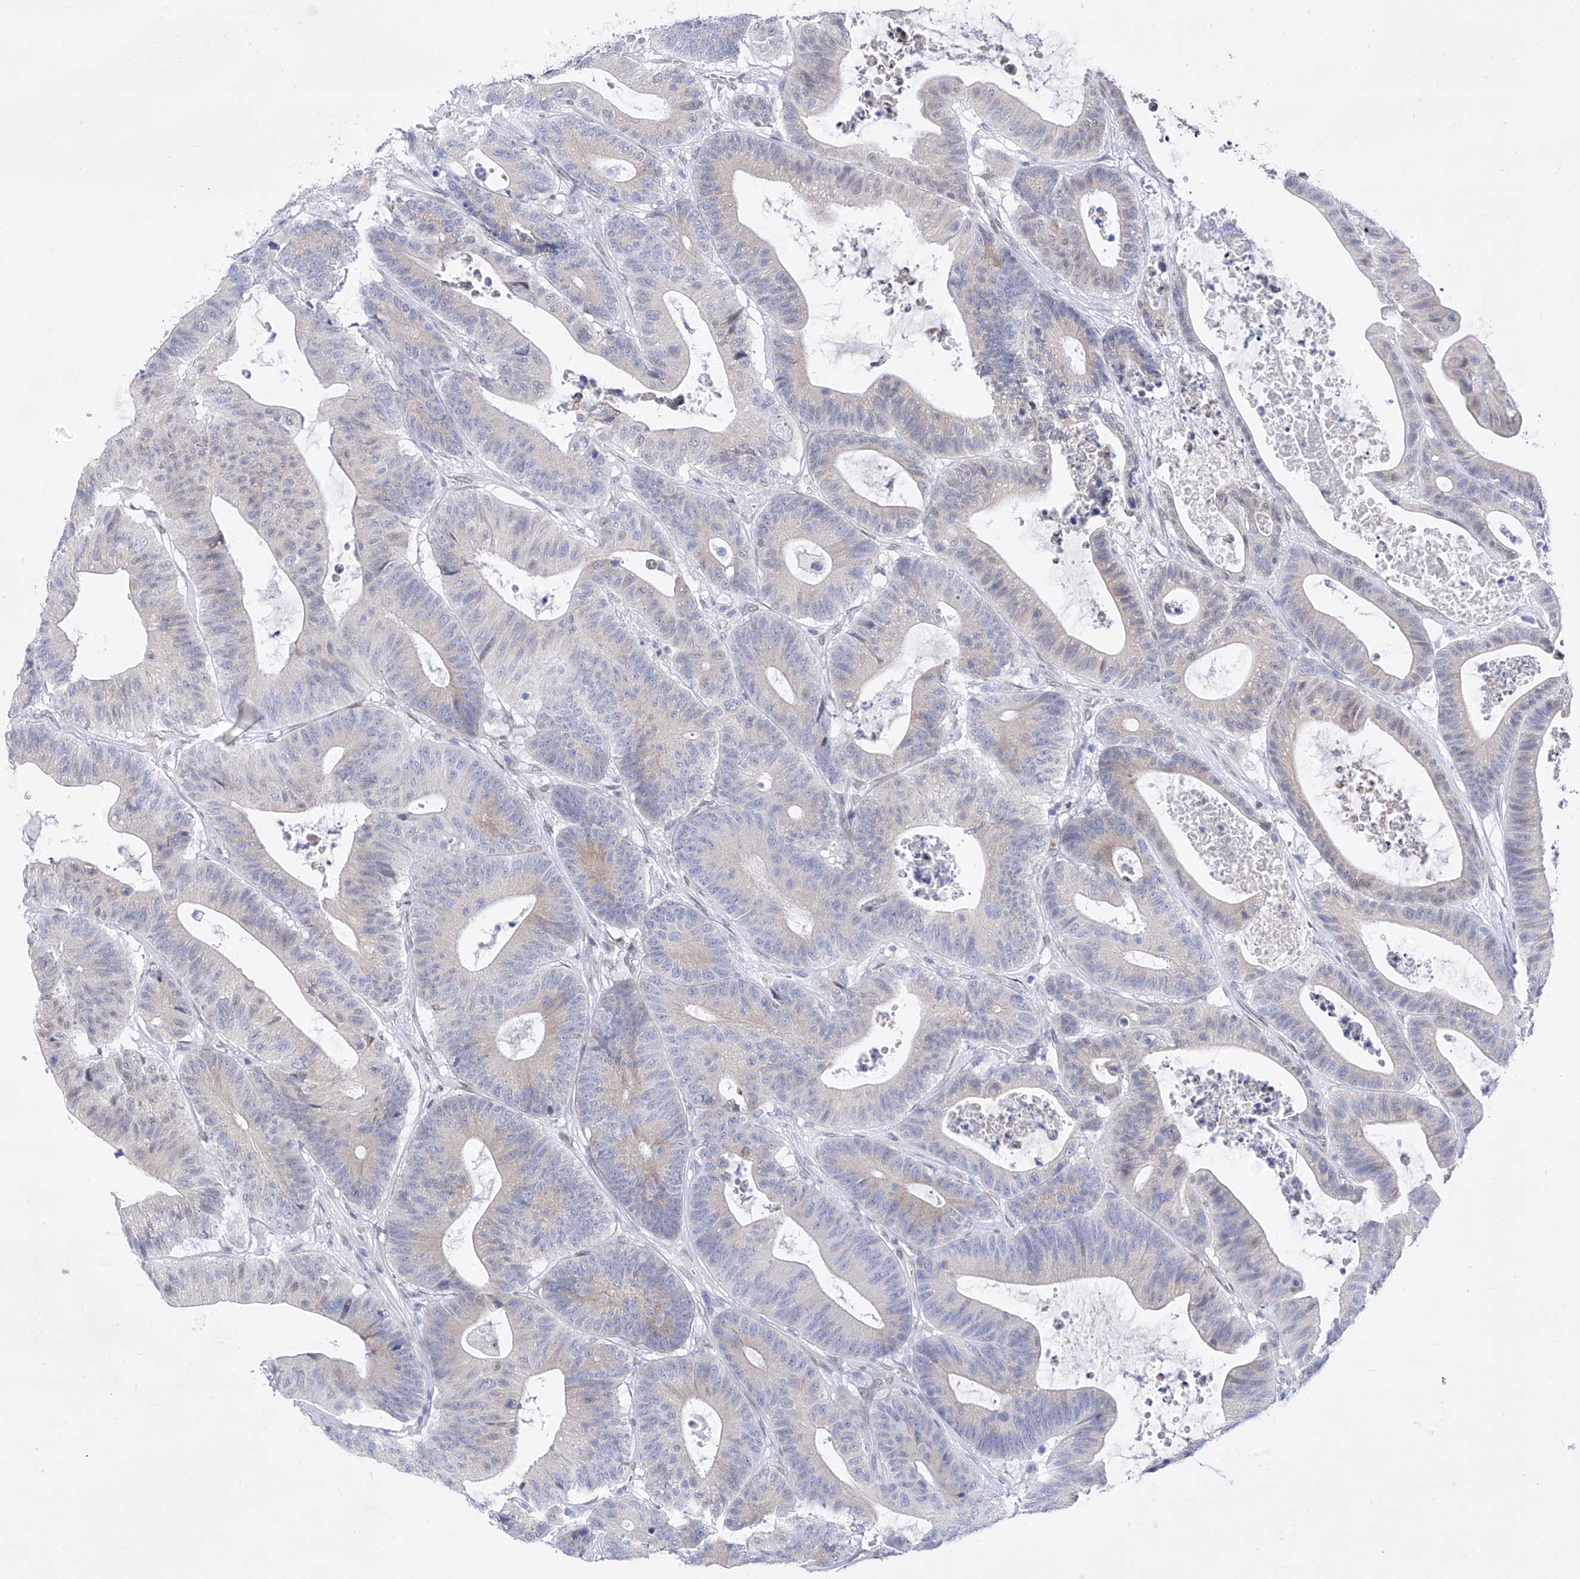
{"staining": {"intensity": "weak", "quantity": "<25%", "location": "cytoplasmic/membranous"}, "tissue": "colorectal cancer", "cell_type": "Tumor cells", "image_type": "cancer", "snomed": [{"axis": "morphology", "description": "Adenocarcinoma, NOS"}, {"axis": "topography", "description": "Colon"}], "caption": "Human adenocarcinoma (colorectal) stained for a protein using immunohistochemistry displays no staining in tumor cells.", "gene": "LCLAT1", "patient": {"sex": "female", "age": 84}}